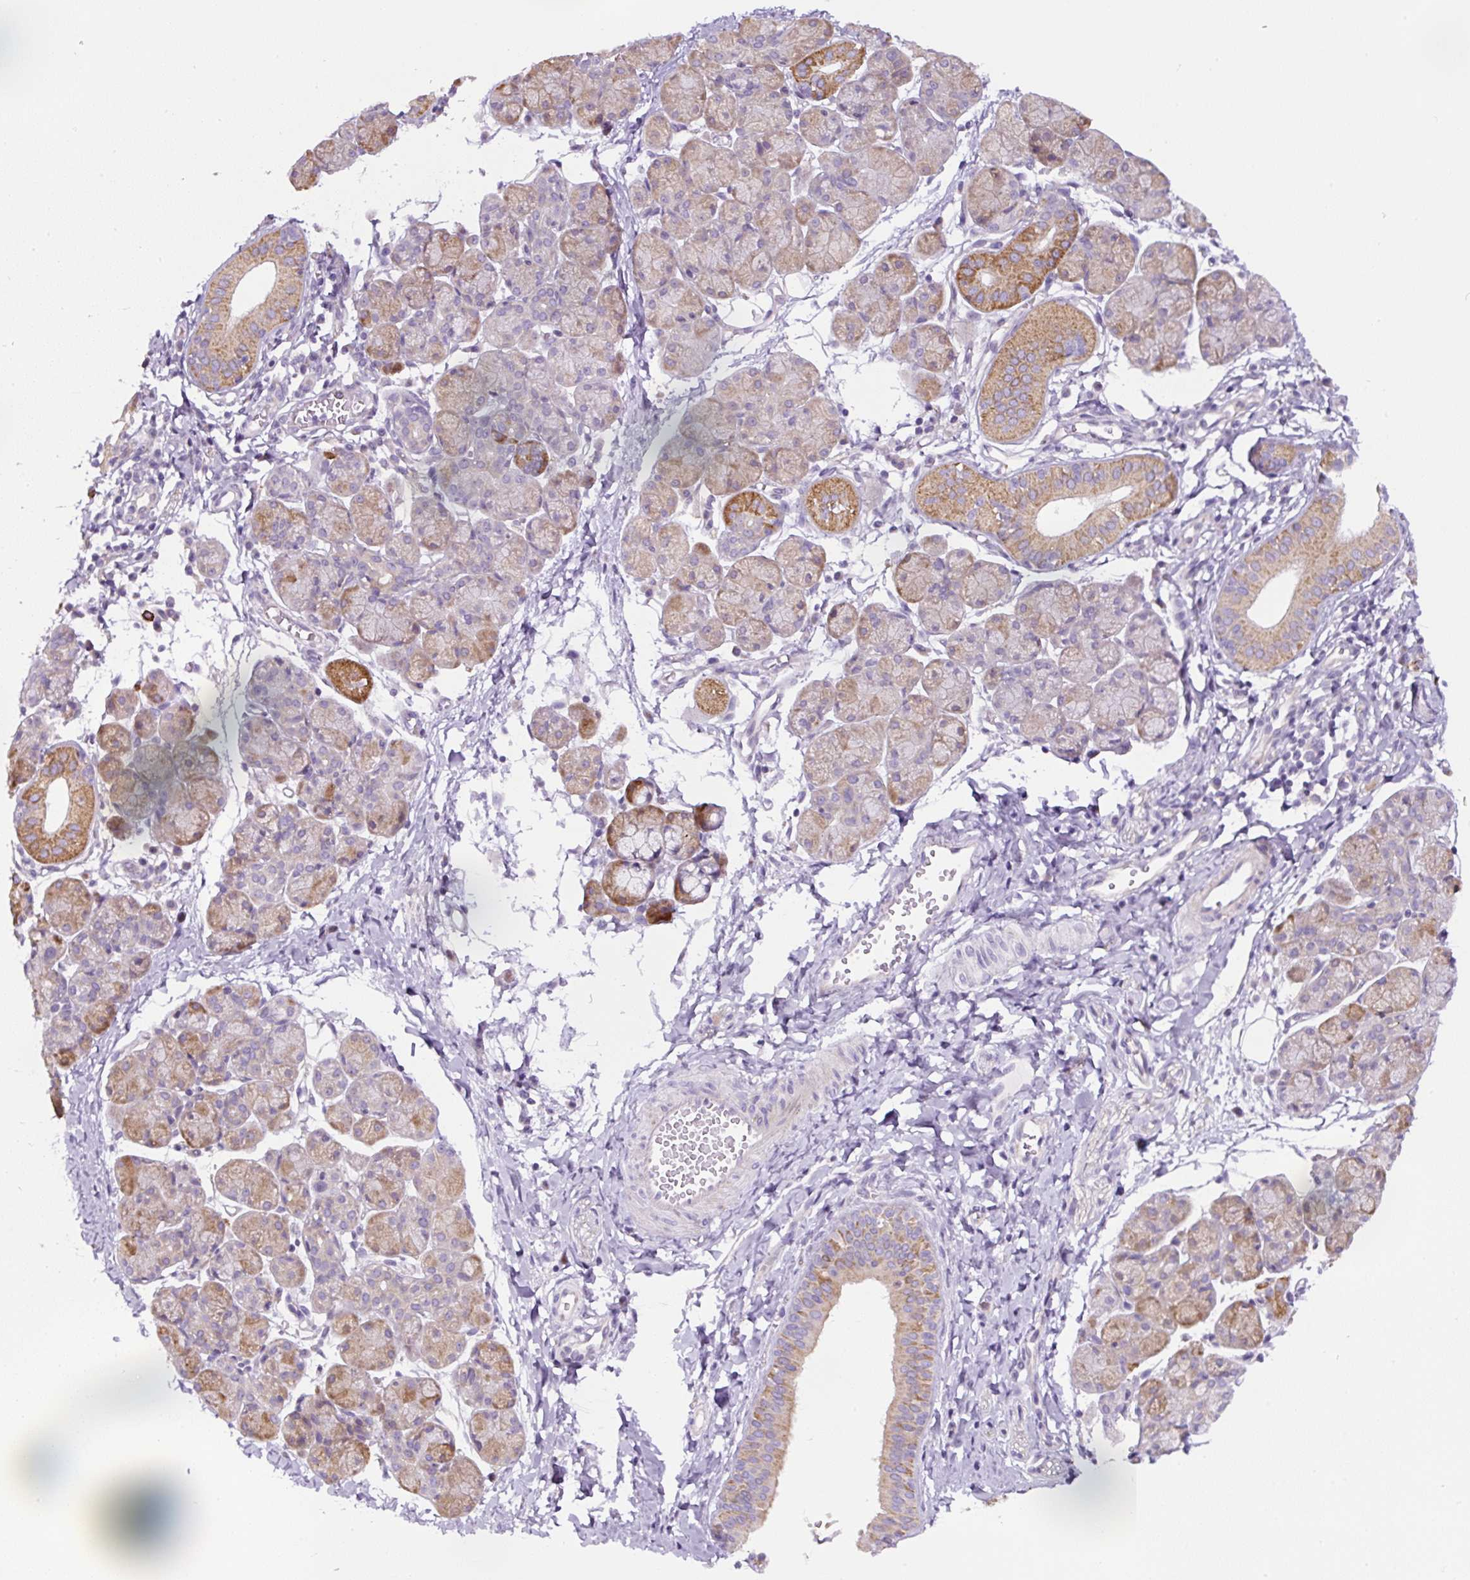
{"staining": {"intensity": "moderate", "quantity": "25%-75%", "location": "cytoplasmic/membranous"}, "tissue": "salivary gland", "cell_type": "Glandular cells", "image_type": "normal", "snomed": [{"axis": "morphology", "description": "Normal tissue, NOS"}, {"axis": "morphology", "description": "Inflammation, NOS"}, {"axis": "topography", "description": "Lymph node"}, {"axis": "topography", "description": "Salivary gland"}], "caption": "Immunohistochemical staining of unremarkable salivary gland demonstrates moderate cytoplasmic/membranous protein positivity in approximately 25%-75% of glandular cells. The staining was performed using DAB to visualize the protein expression in brown, while the nuclei were stained in blue with hematoxylin (Magnification: 20x).", "gene": "HPS4", "patient": {"sex": "male", "age": 3}}